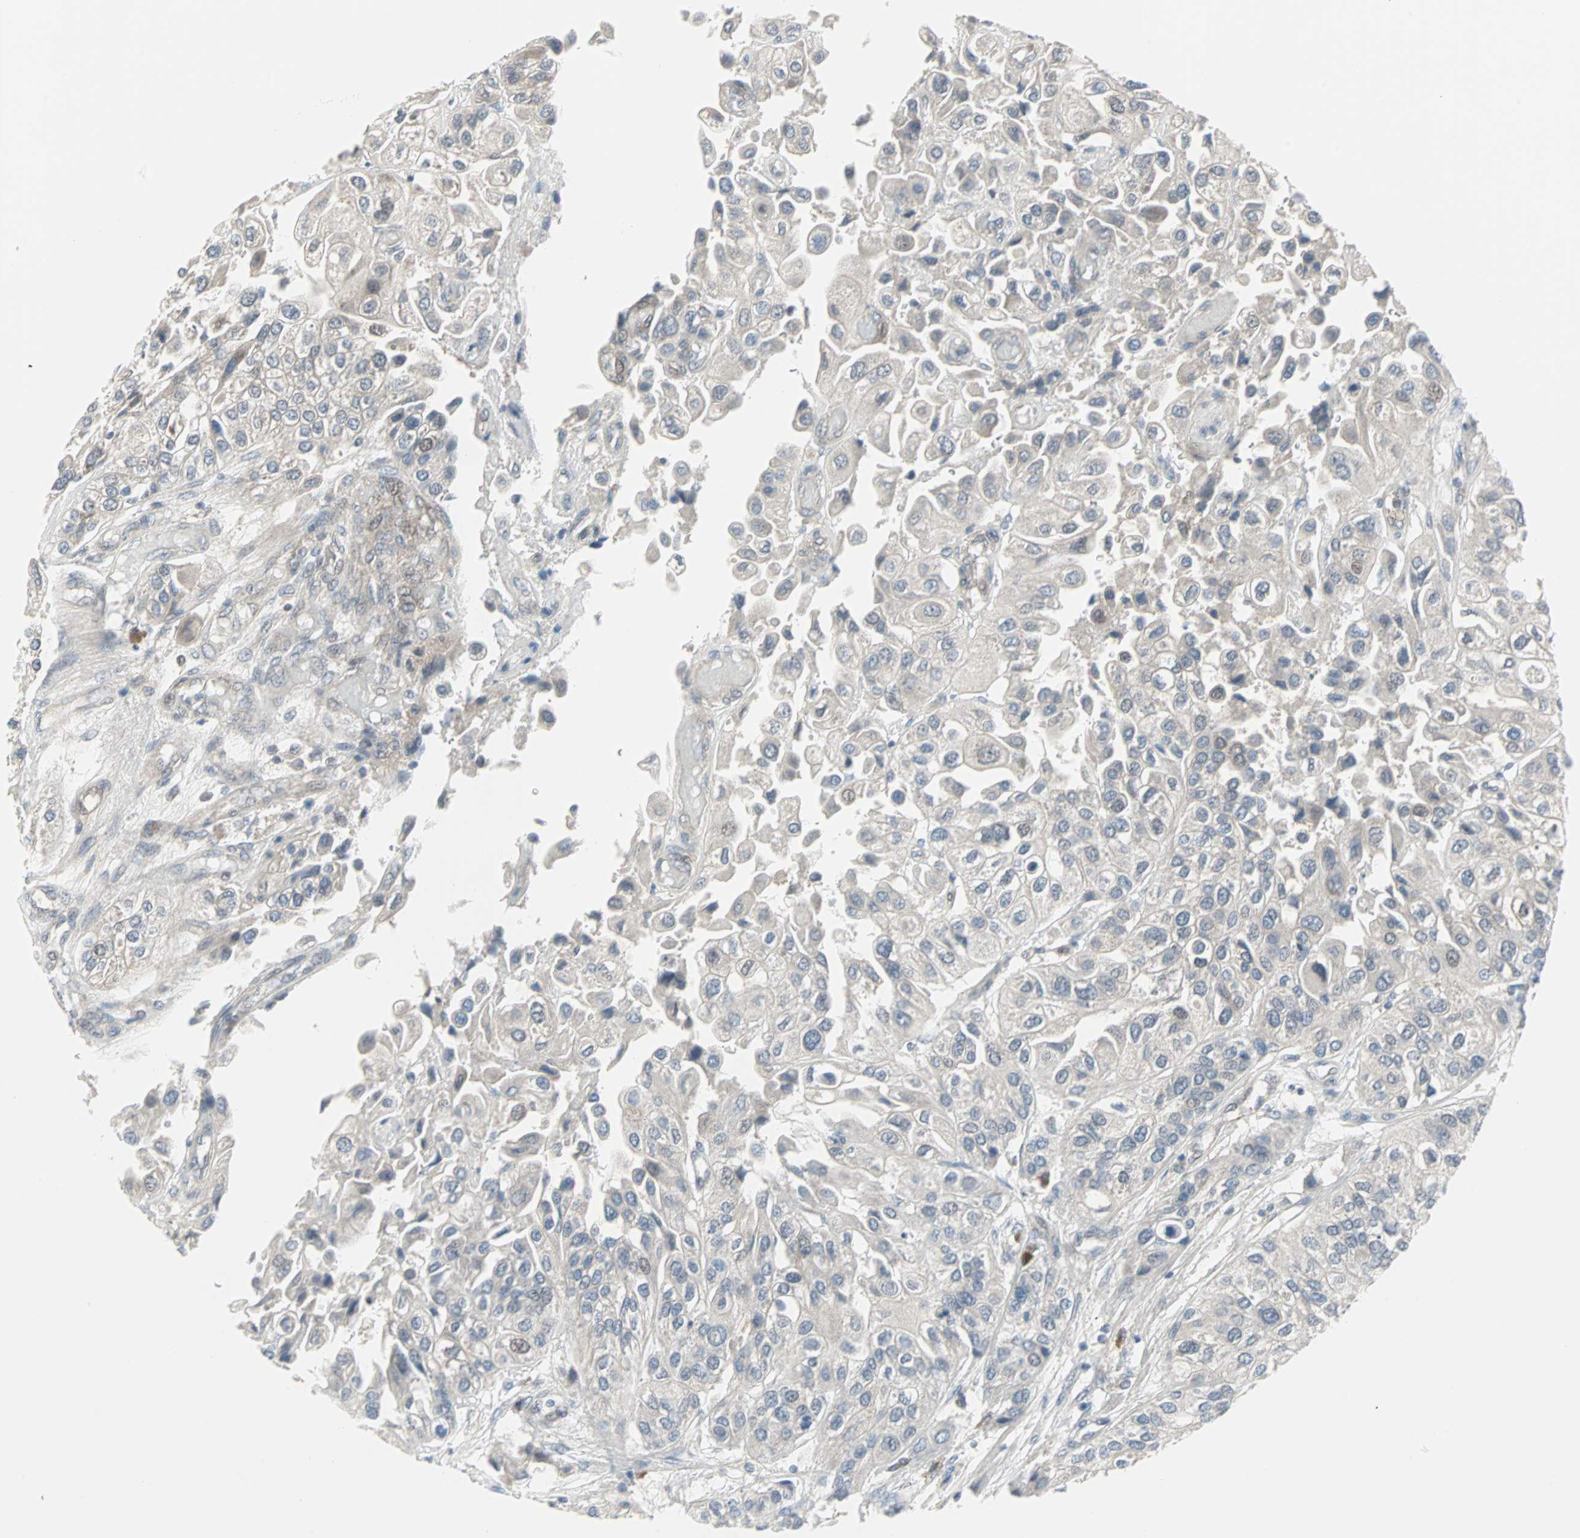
{"staining": {"intensity": "moderate", "quantity": "<25%", "location": "cytoplasmic/membranous,nuclear"}, "tissue": "urothelial cancer", "cell_type": "Tumor cells", "image_type": "cancer", "snomed": [{"axis": "morphology", "description": "Urothelial carcinoma, High grade"}, {"axis": "topography", "description": "Urinary bladder"}], "caption": "DAB immunohistochemical staining of urothelial carcinoma (high-grade) reveals moderate cytoplasmic/membranous and nuclear protein staining in approximately <25% of tumor cells. (DAB IHC with brightfield microscopy, high magnification).", "gene": "CASP3", "patient": {"sex": "female", "age": 64}}